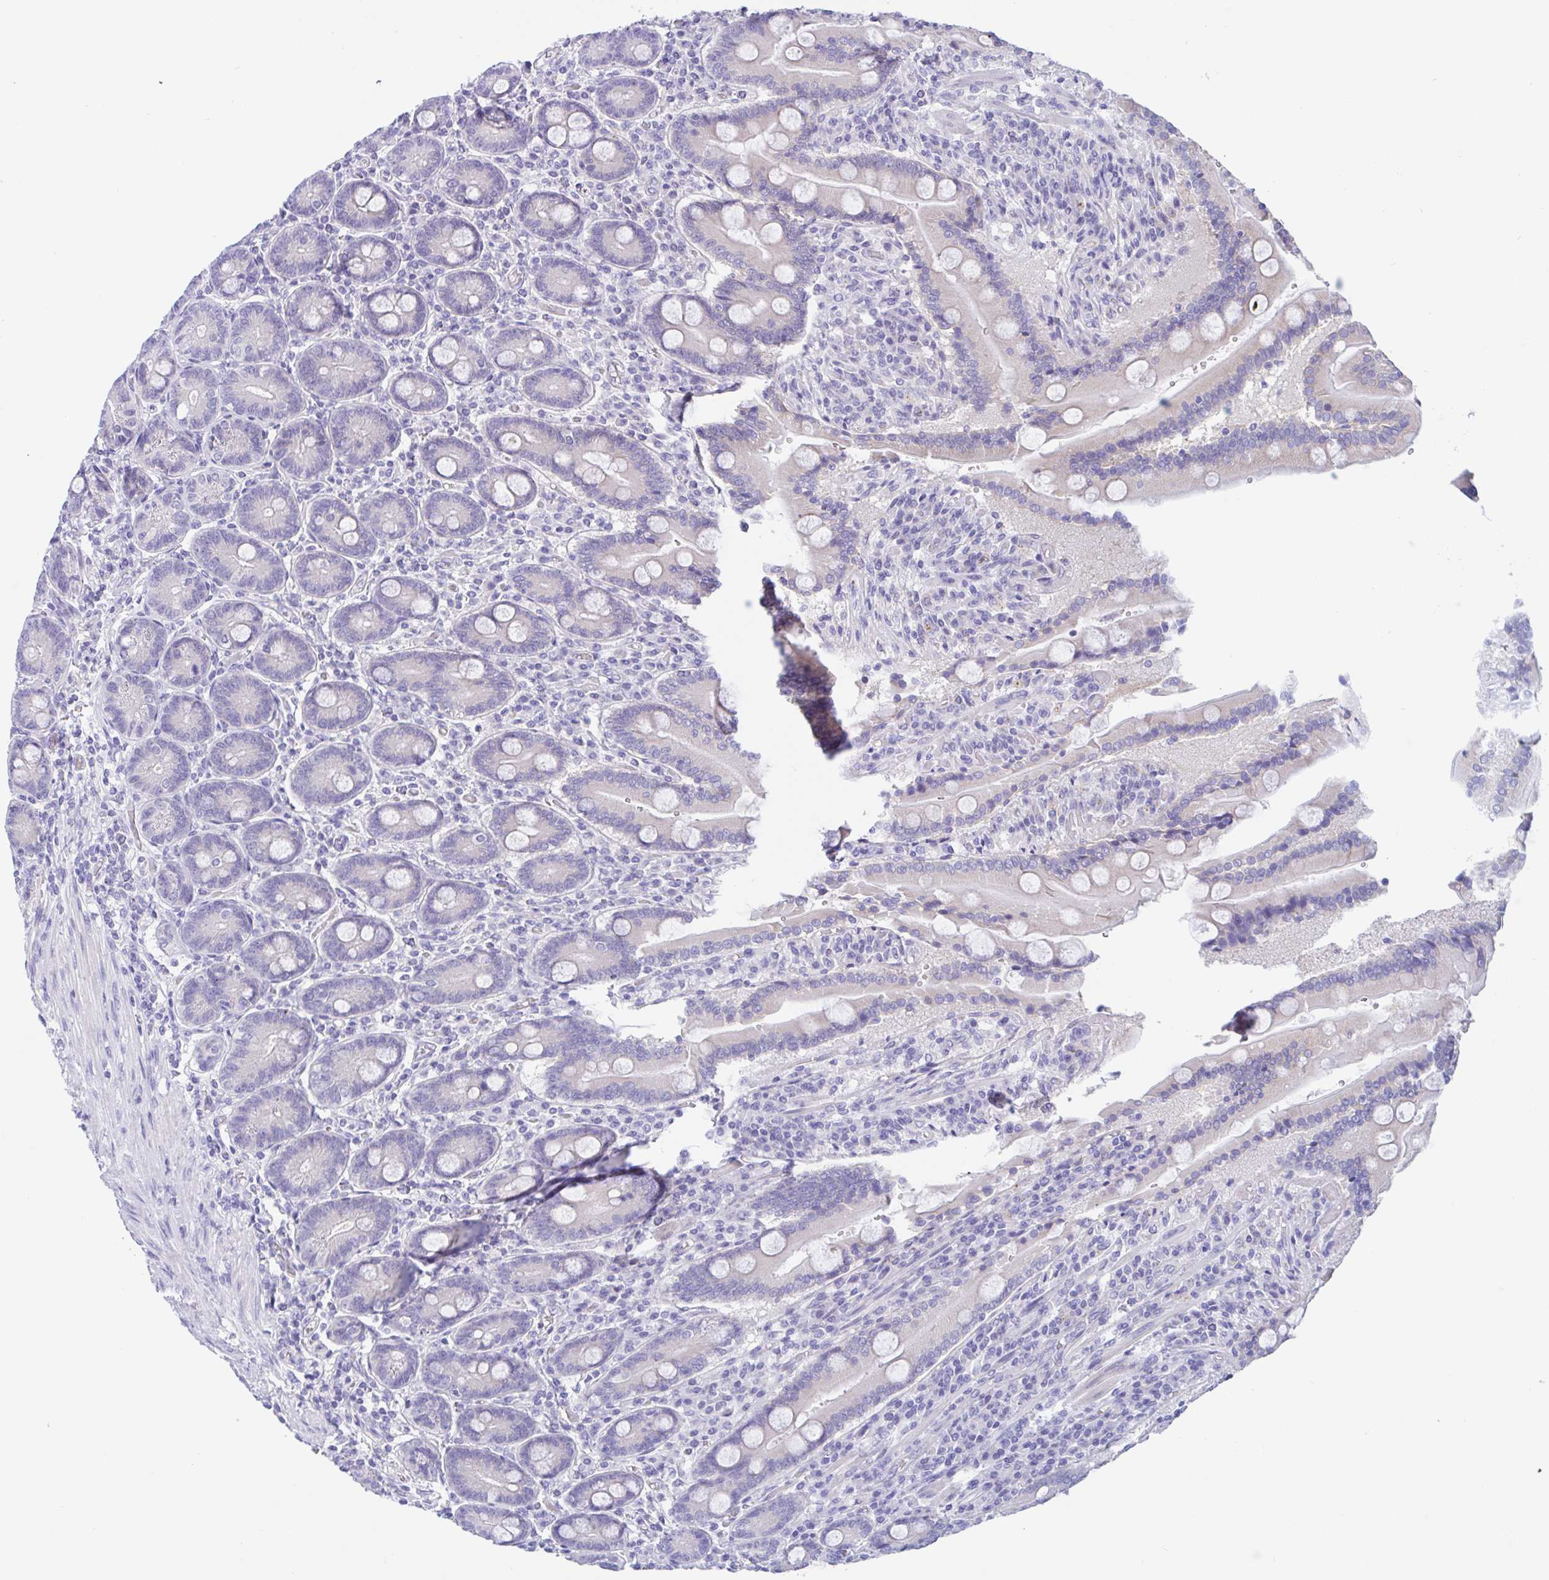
{"staining": {"intensity": "weak", "quantity": "25%-75%", "location": "cytoplasmic/membranous"}, "tissue": "duodenum", "cell_type": "Glandular cells", "image_type": "normal", "snomed": [{"axis": "morphology", "description": "Normal tissue, NOS"}, {"axis": "topography", "description": "Duodenum"}], "caption": "Weak cytoplasmic/membranous protein staining is appreciated in about 25%-75% of glandular cells in duodenum. (brown staining indicates protein expression, while blue staining denotes nuclei).", "gene": "OR6N2", "patient": {"sex": "female", "age": 62}}